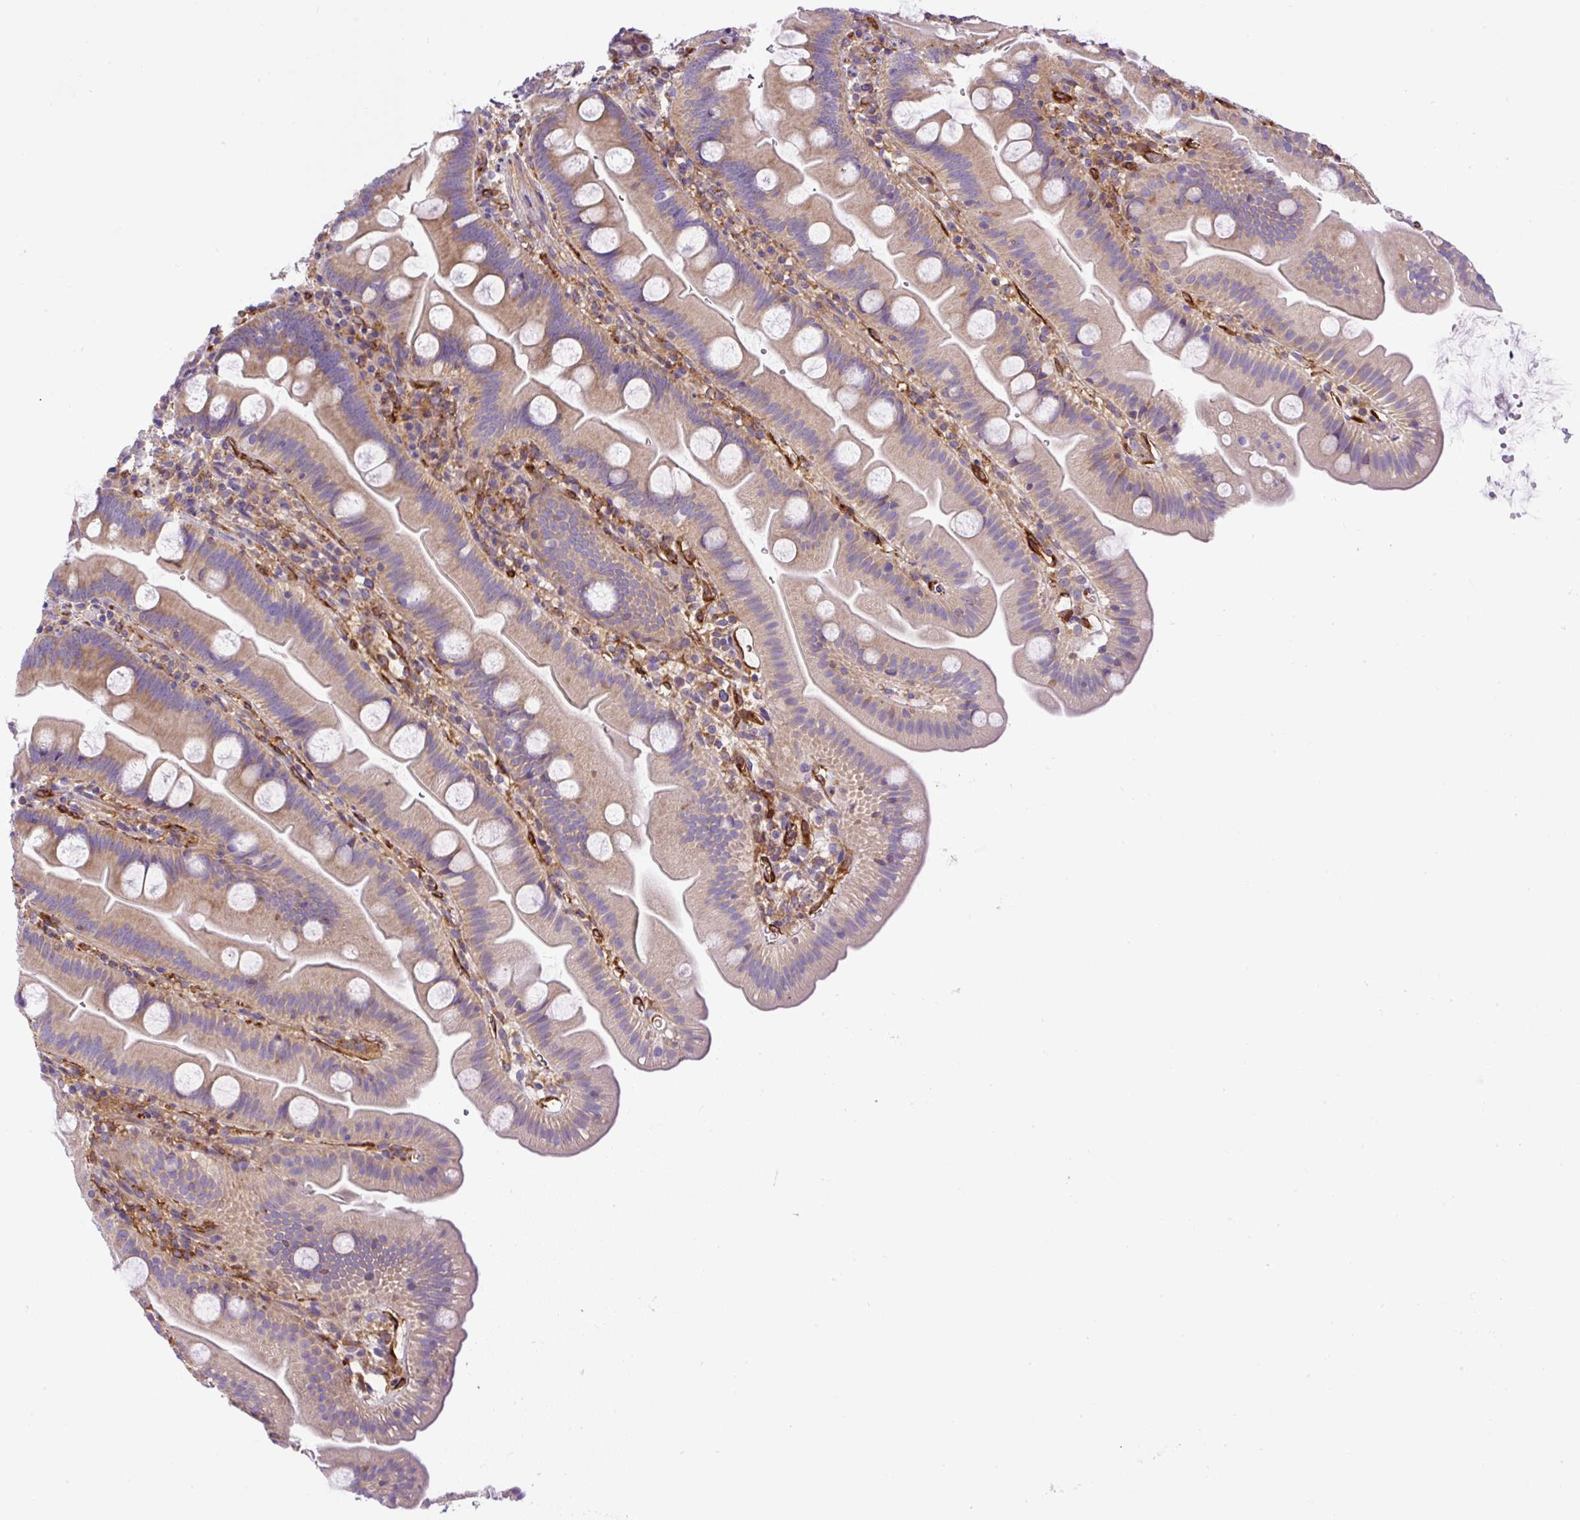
{"staining": {"intensity": "moderate", "quantity": "25%-75%", "location": "cytoplasmic/membranous"}, "tissue": "small intestine", "cell_type": "Glandular cells", "image_type": "normal", "snomed": [{"axis": "morphology", "description": "Normal tissue, NOS"}, {"axis": "topography", "description": "Small intestine"}], "caption": "Protein staining reveals moderate cytoplasmic/membranous positivity in about 25%-75% of glandular cells in normal small intestine.", "gene": "MAP1S", "patient": {"sex": "female", "age": 68}}